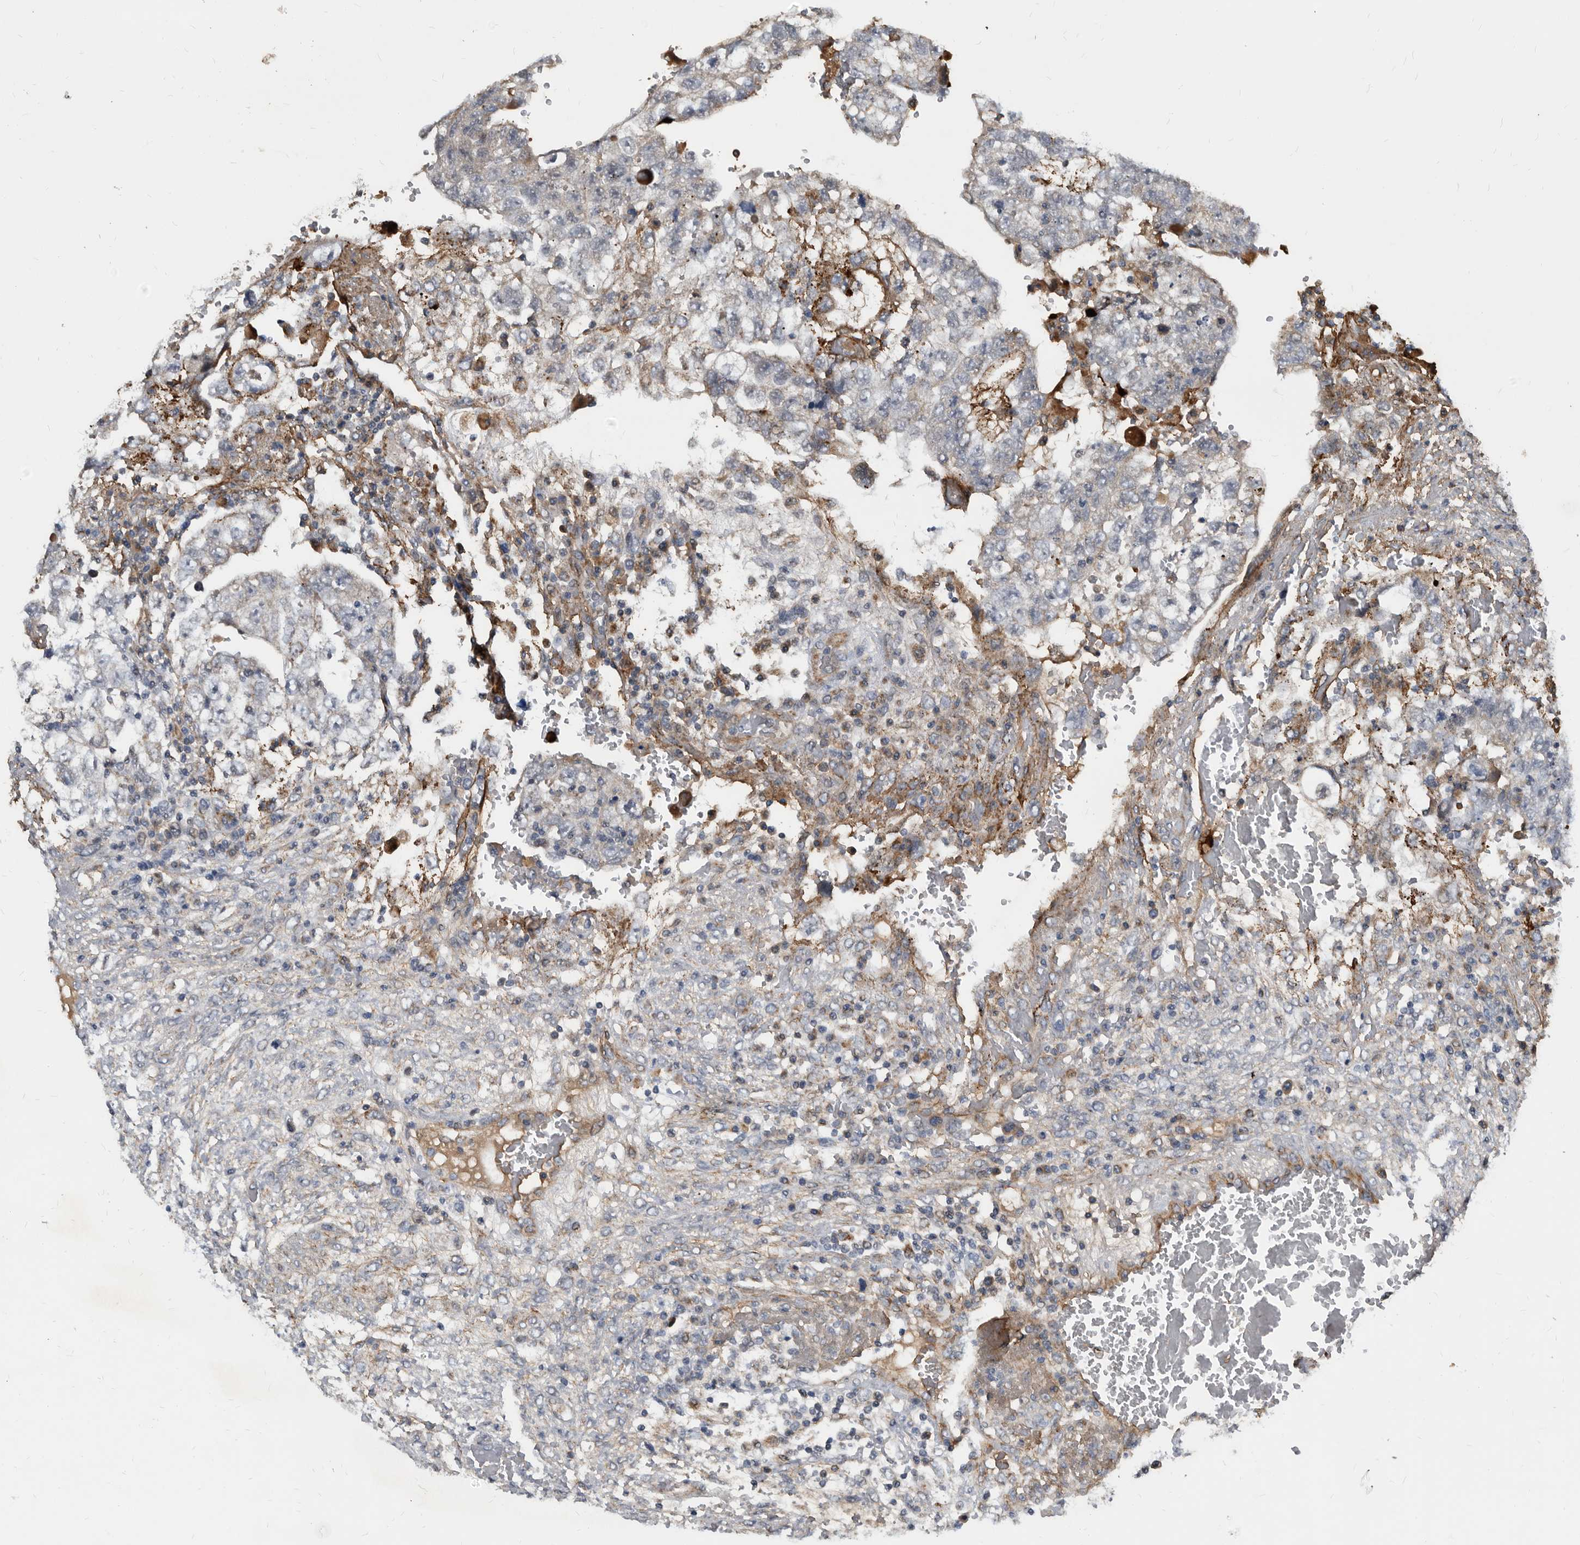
{"staining": {"intensity": "weak", "quantity": "<25%", "location": "cytoplasmic/membranous"}, "tissue": "testis cancer", "cell_type": "Tumor cells", "image_type": "cancer", "snomed": [{"axis": "morphology", "description": "Carcinoma, Embryonal, NOS"}, {"axis": "topography", "description": "Testis"}], "caption": "Tumor cells show no significant positivity in testis cancer (embryonal carcinoma). Nuclei are stained in blue.", "gene": "PI15", "patient": {"sex": "male", "age": 36}}